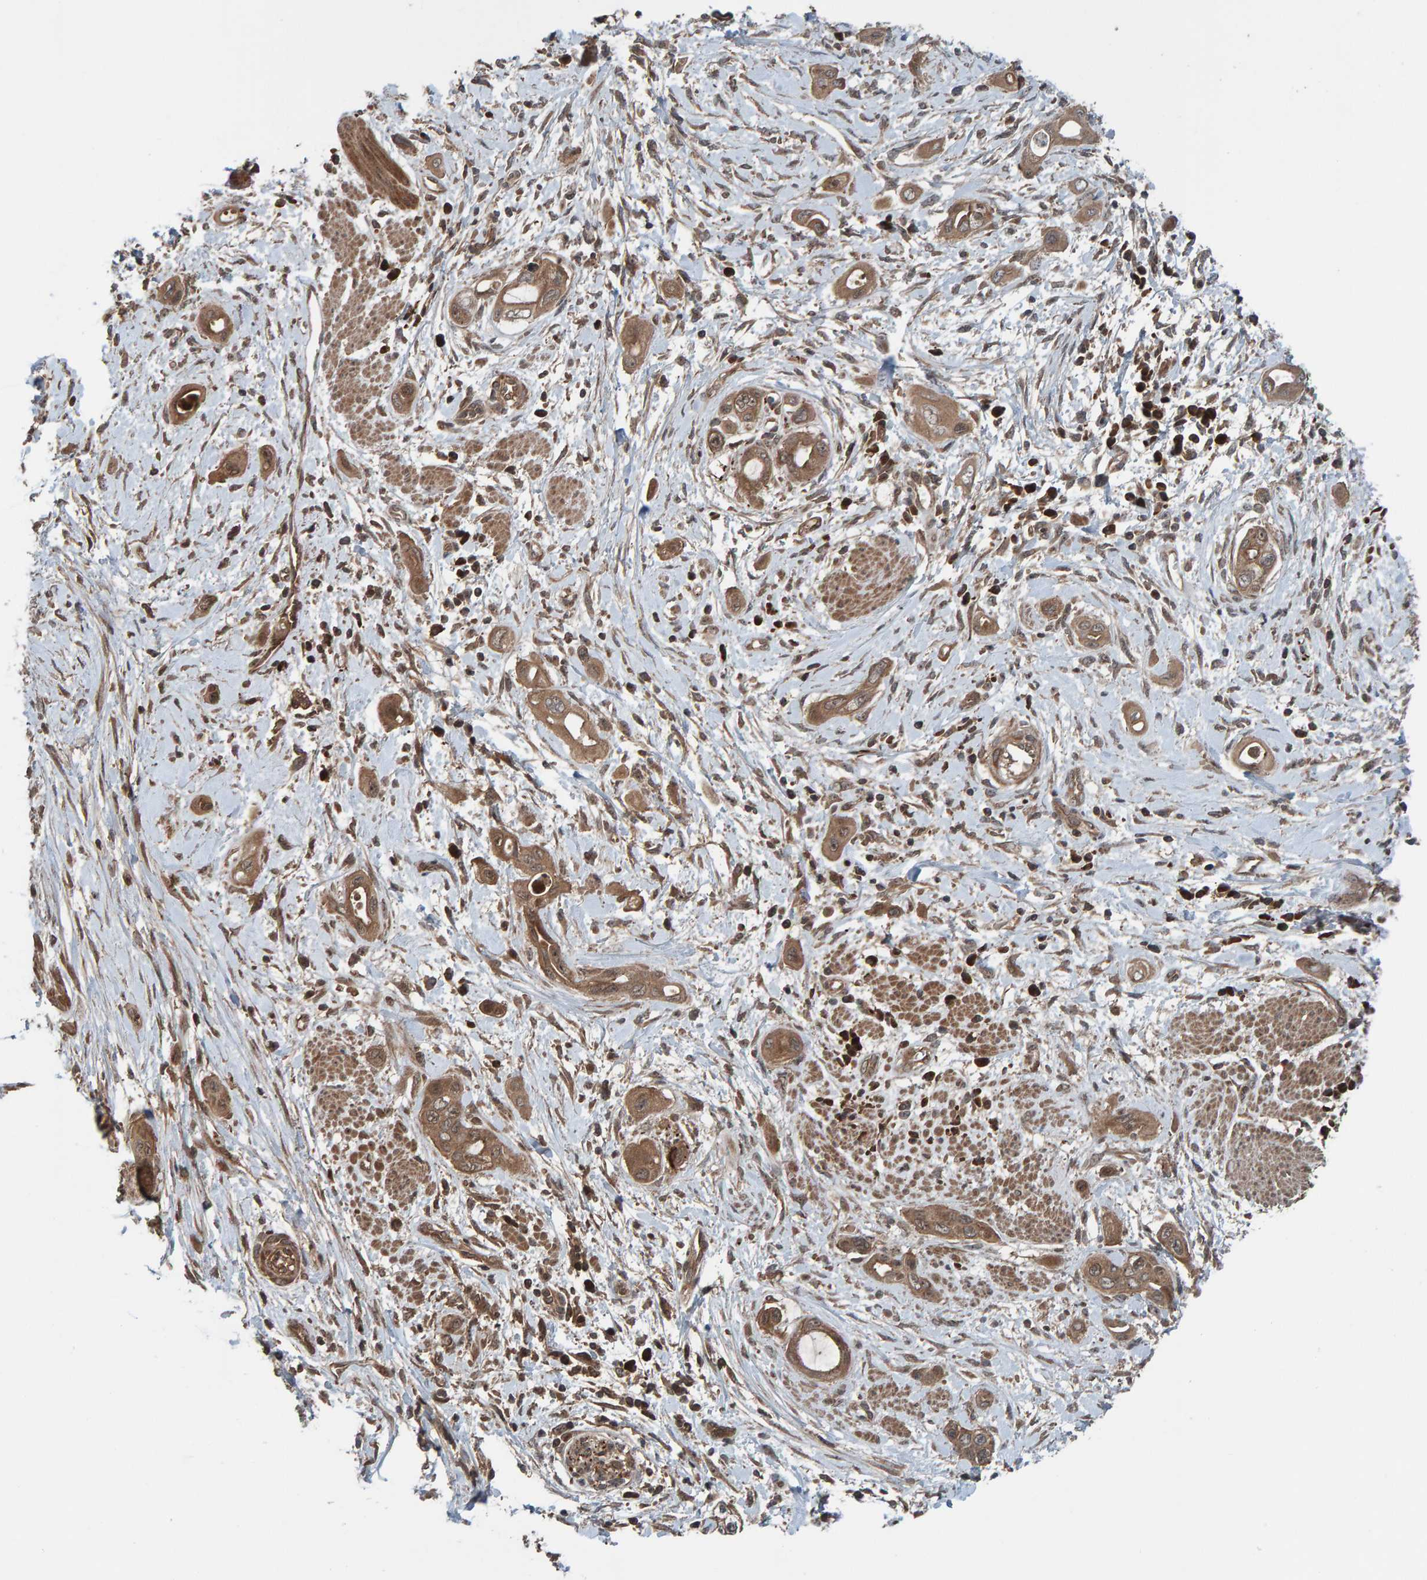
{"staining": {"intensity": "moderate", "quantity": ">75%", "location": "cytoplasmic/membranous"}, "tissue": "pancreatic cancer", "cell_type": "Tumor cells", "image_type": "cancer", "snomed": [{"axis": "morphology", "description": "Adenocarcinoma, NOS"}, {"axis": "topography", "description": "Pancreas"}], "caption": "A brown stain highlights moderate cytoplasmic/membranous staining of a protein in human pancreatic adenocarcinoma tumor cells.", "gene": "CUEDC1", "patient": {"sex": "male", "age": 59}}